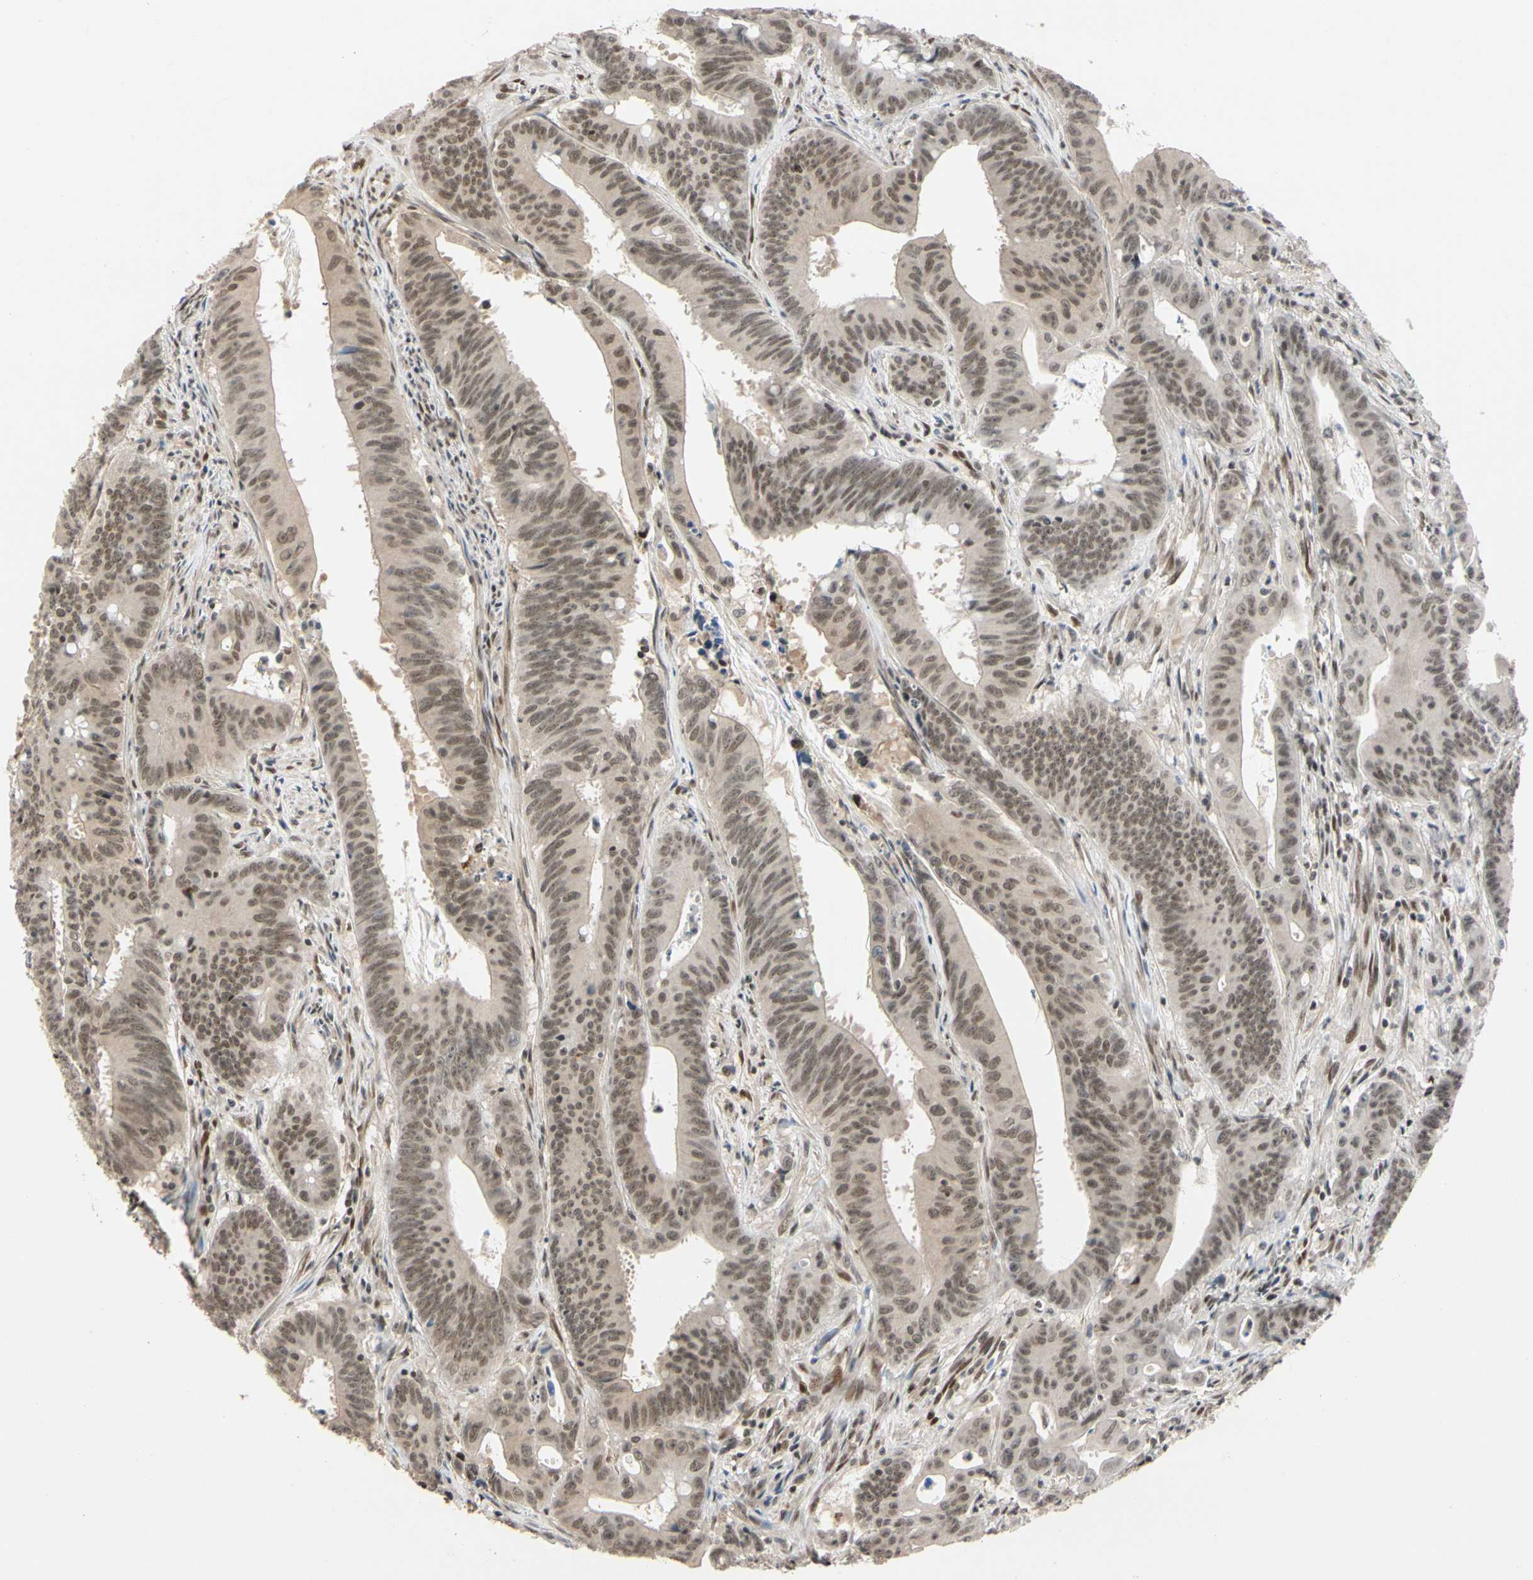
{"staining": {"intensity": "moderate", "quantity": ">75%", "location": "nuclear"}, "tissue": "colorectal cancer", "cell_type": "Tumor cells", "image_type": "cancer", "snomed": [{"axis": "morphology", "description": "Adenocarcinoma, NOS"}, {"axis": "topography", "description": "Colon"}], "caption": "An immunohistochemistry (IHC) photomicrograph of tumor tissue is shown. Protein staining in brown highlights moderate nuclear positivity in colorectal adenocarcinoma within tumor cells. Nuclei are stained in blue.", "gene": "TAF4", "patient": {"sex": "male", "age": 45}}